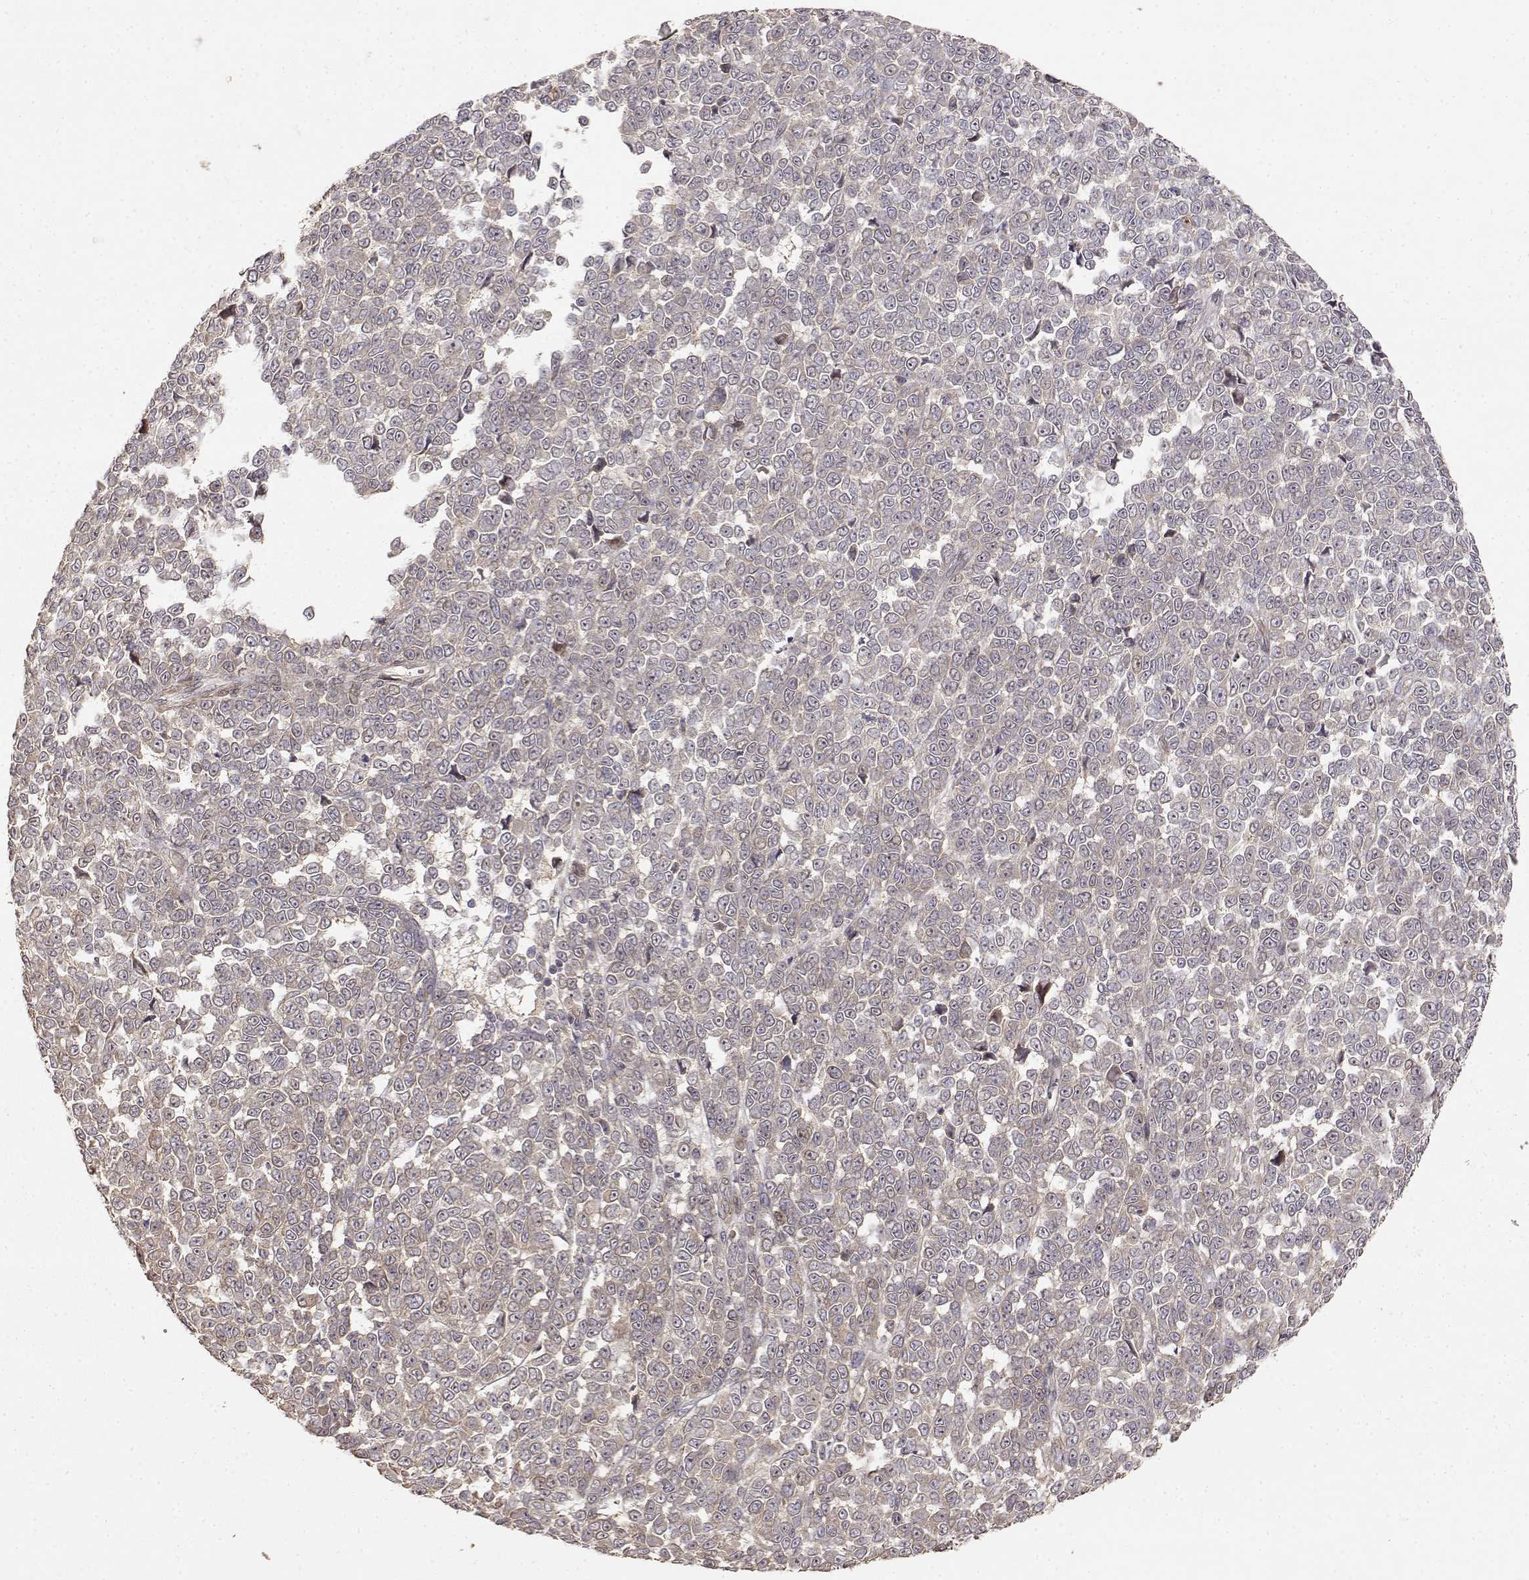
{"staining": {"intensity": "weak", "quantity": ">75%", "location": "cytoplasmic/membranous"}, "tissue": "melanoma", "cell_type": "Tumor cells", "image_type": "cancer", "snomed": [{"axis": "morphology", "description": "Malignant melanoma, NOS"}, {"axis": "topography", "description": "Skin"}], "caption": "The micrograph exhibits a brown stain indicating the presence of a protein in the cytoplasmic/membranous of tumor cells in malignant melanoma.", "gene": "PICK1", "patient": {"sex": "female", "age": 95}}